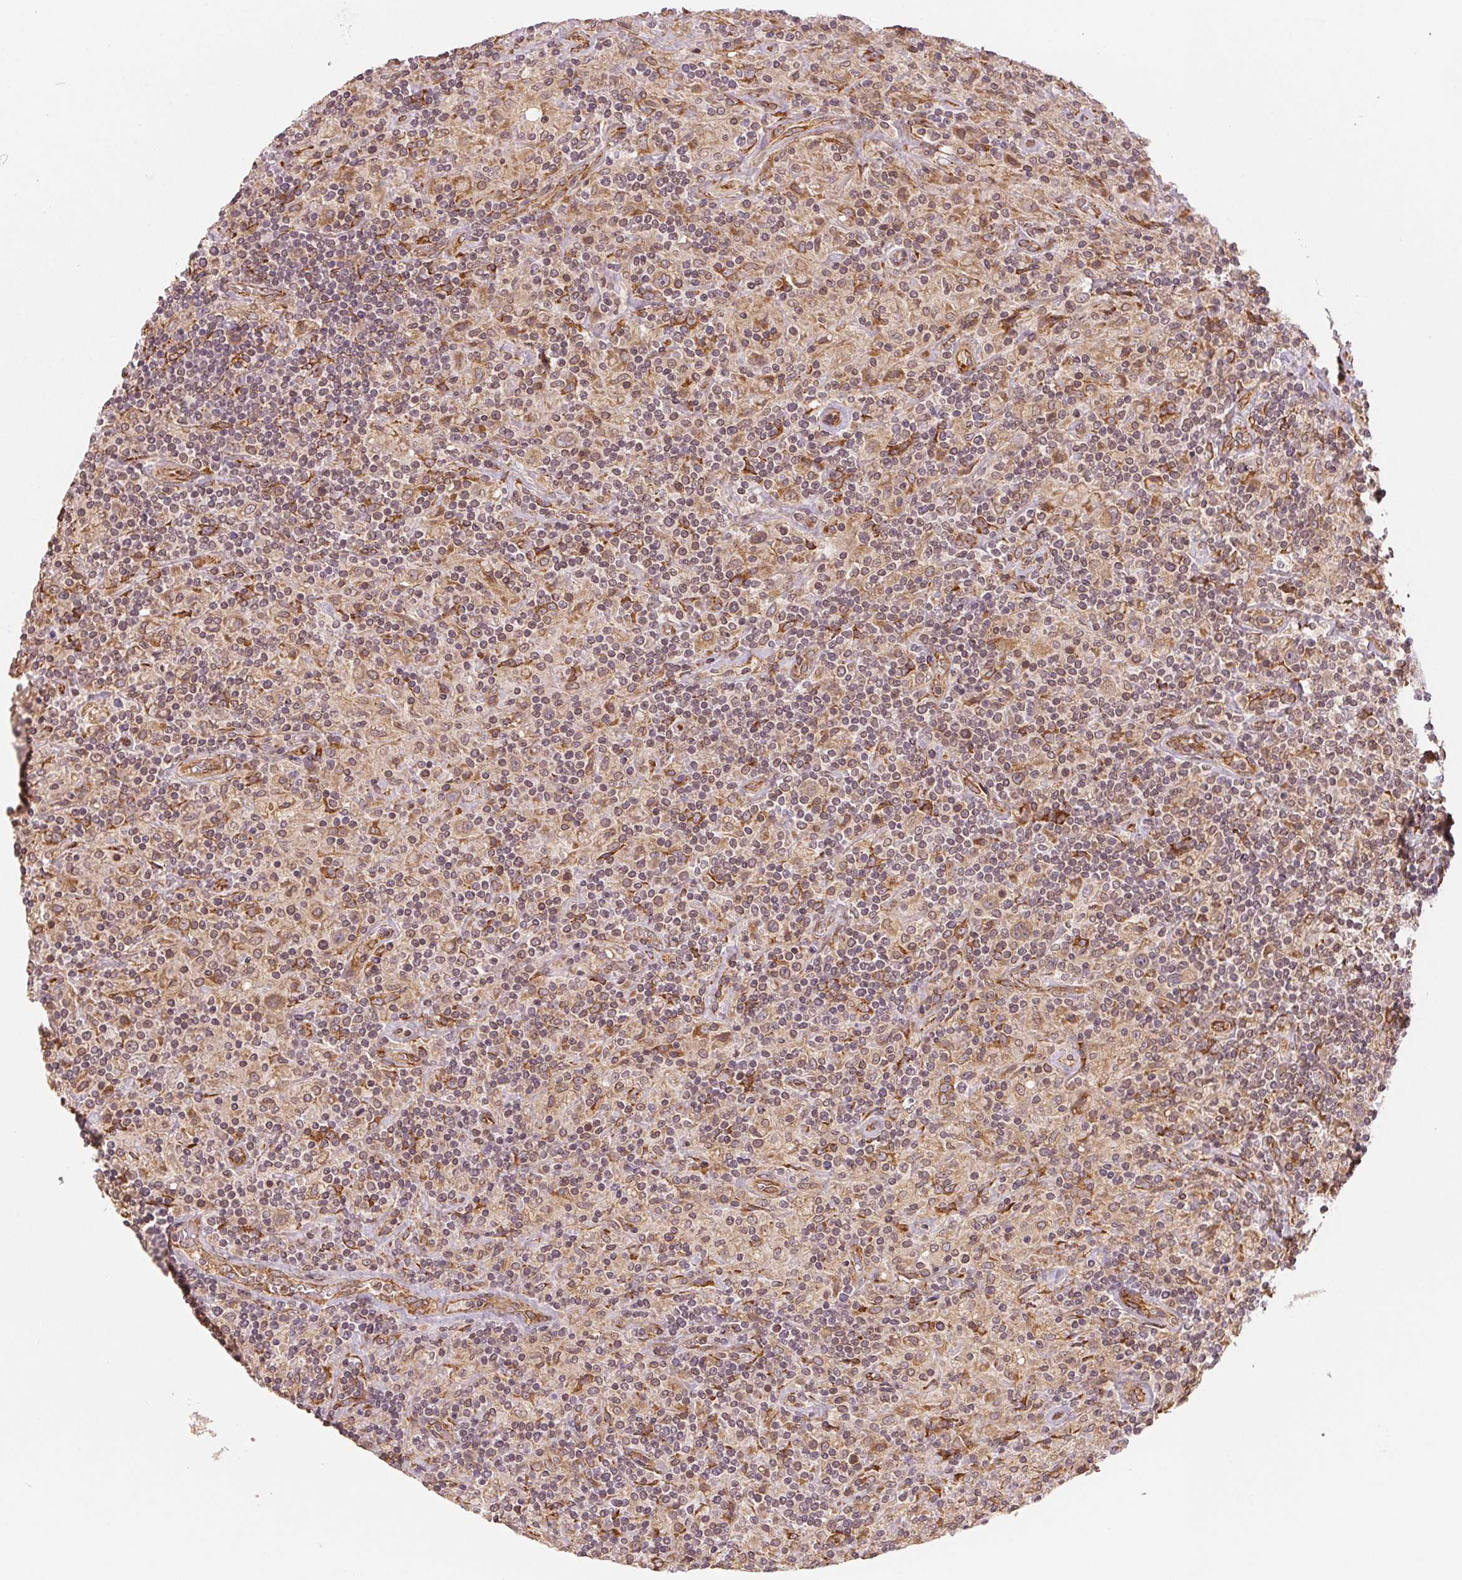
{"staining": {"intensity": "weak", "quantity": "25%-75%", "location": "cytoplasmic/membranous"}, "tissue": "lymphoma", "cell_type": "Tumor cells", "image_type": "cancer", "snomed": [{"axis": "morphology", "description": "Hodgkin's disease, NOS"}, {"axis": "topography", "description": "Lymph node"}], "caption": "Hodgkin's disease tissue reveals weak cytoplasmic/membranous positivity in approximately 25%-75% of tumor cells (DAB IHC with brightfield microscopy, high magnification).", "gene": "STRN4", "patient": {"sex": "male", "age": 70}}